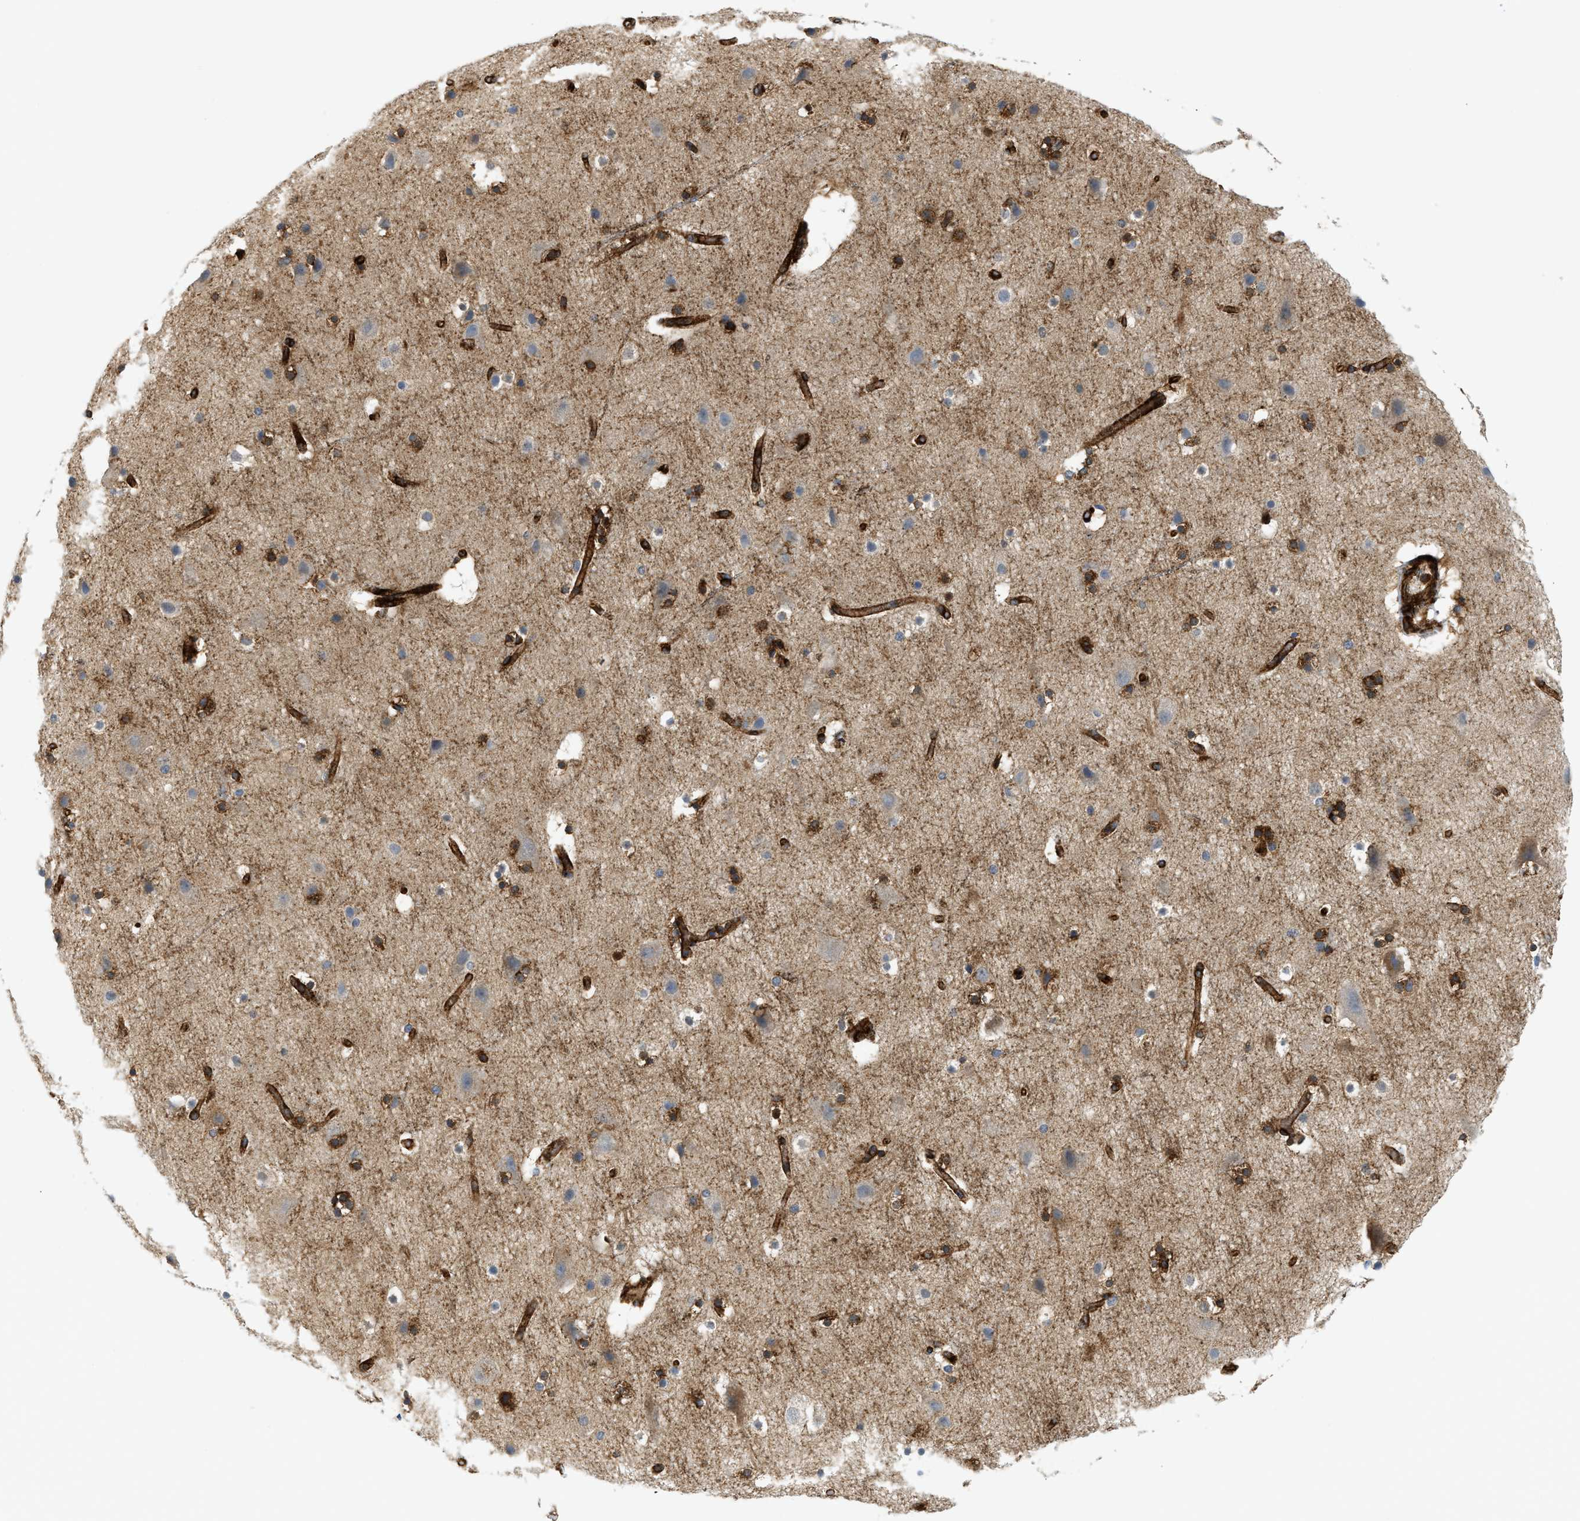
{"staining": {"intensity": "strong", "quantity": ">75%", "location": "cytoplasmic/membranous"}, "tissue": "cerebral cortex", "cell_type": "Endothelial cells", "image_type": "normal", "snomed": [{"axis": "morphology", "description": "Normal tissue, NOS"}, {"axis": "topography", "description": "Cerebral cortex"}], "caption": "This image demonstrates immunohistochemistry staining of normal cerebral cortex, with high strong cytoplasmic/membranous expression in approximately >75% of endothelial cells.", "gene": "HIP1", "patient": {"sex": "male", "age": 45}}